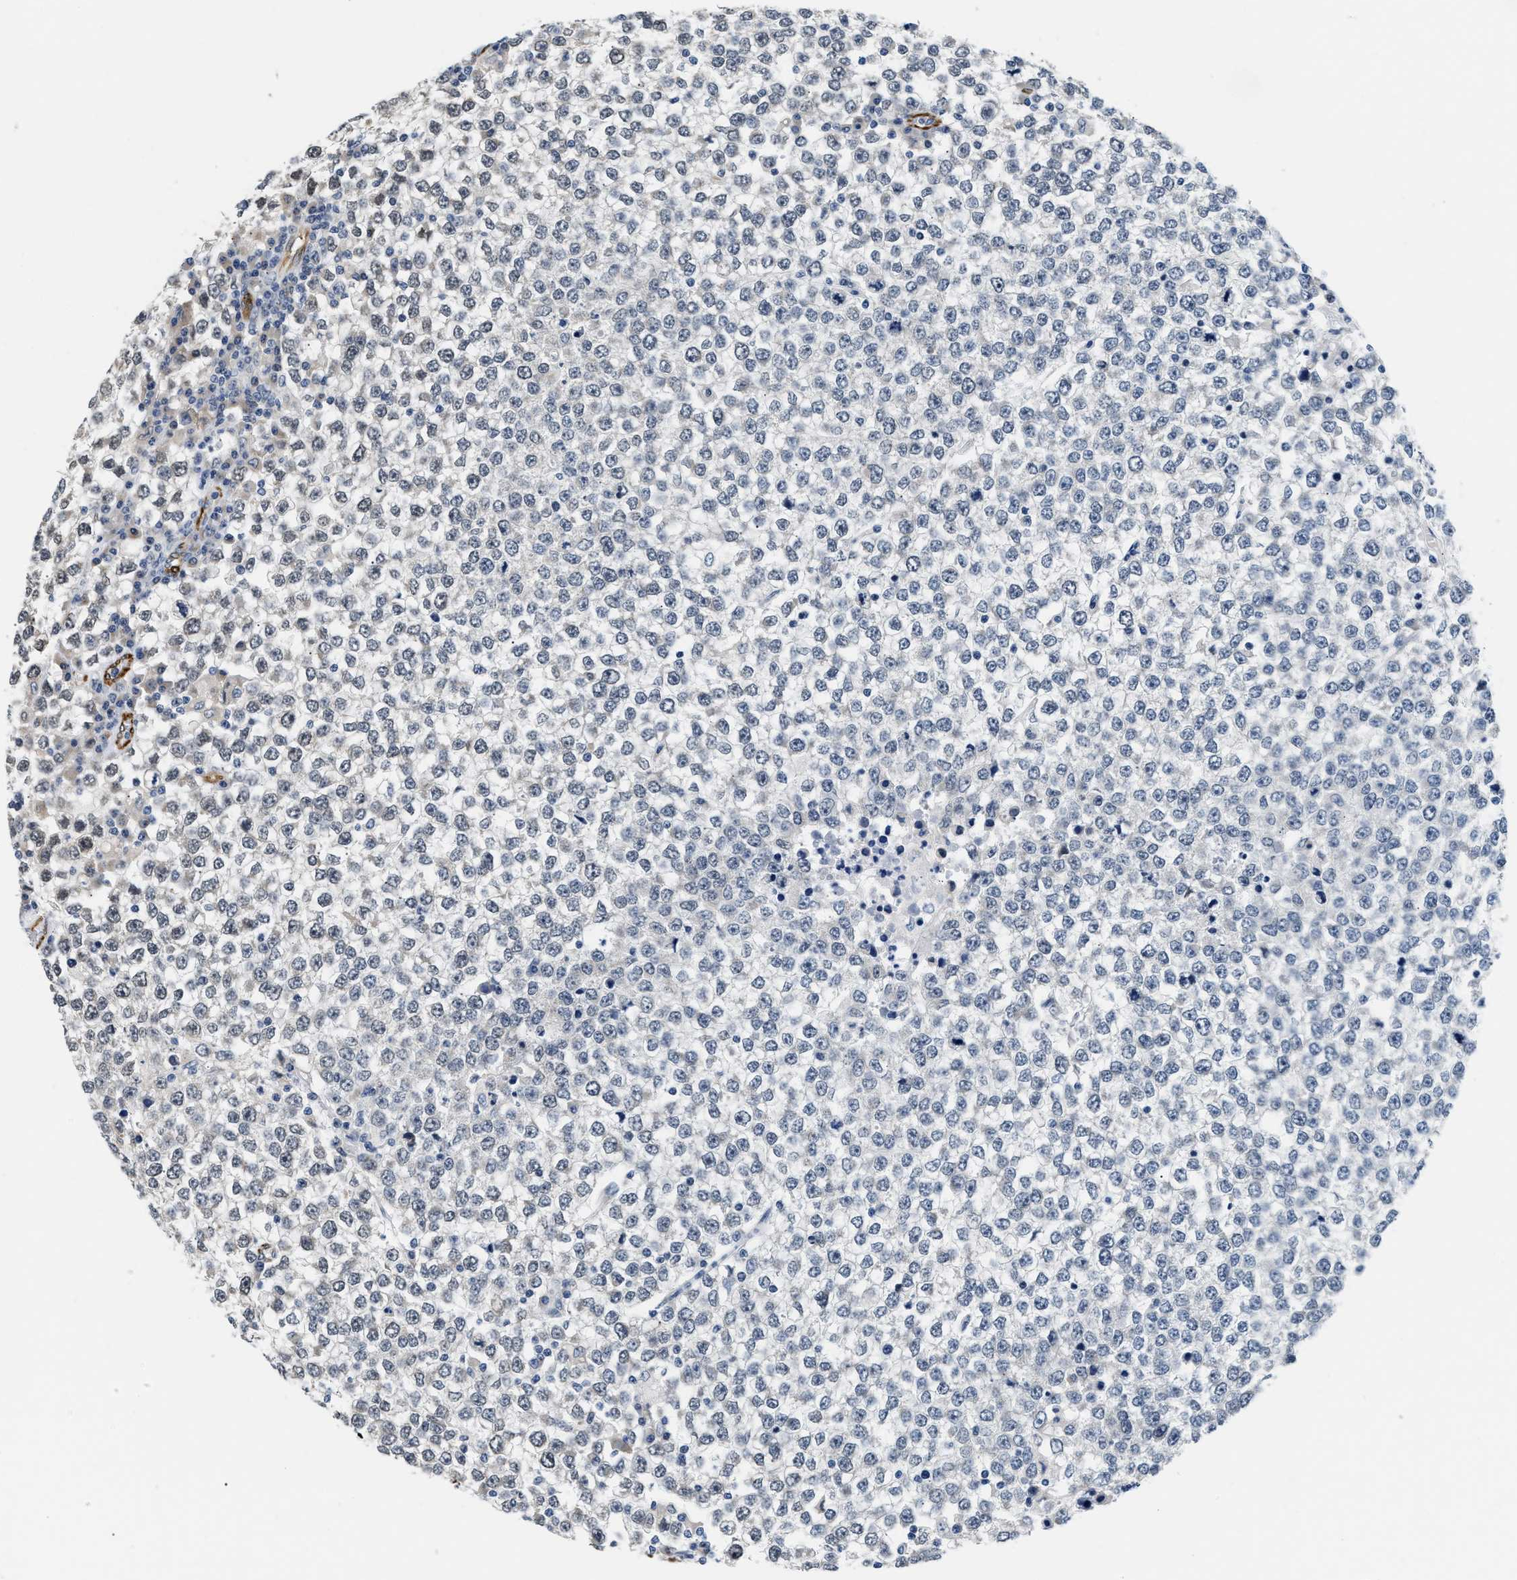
{"staining": {"intensity": "weak", "quantity": "<25%", "location": "cytoplasmic/membranous"}, "tissue": "testis cancer", "cell_type": "Tumor cells", "image_type": "cancer", "snomed": [{"axis": "morphology", "description": "Seminoma, NOS"}, {"axis": "topography", "description": "Testis"}], "caption": "DAB (3,3'-diaminobenzidine) immunohistochemical staining of human testis seminoma shows no significant positivity in tumor cells.", "gene": "CLGN", "patient": {"sex": "male", "age": 65}}